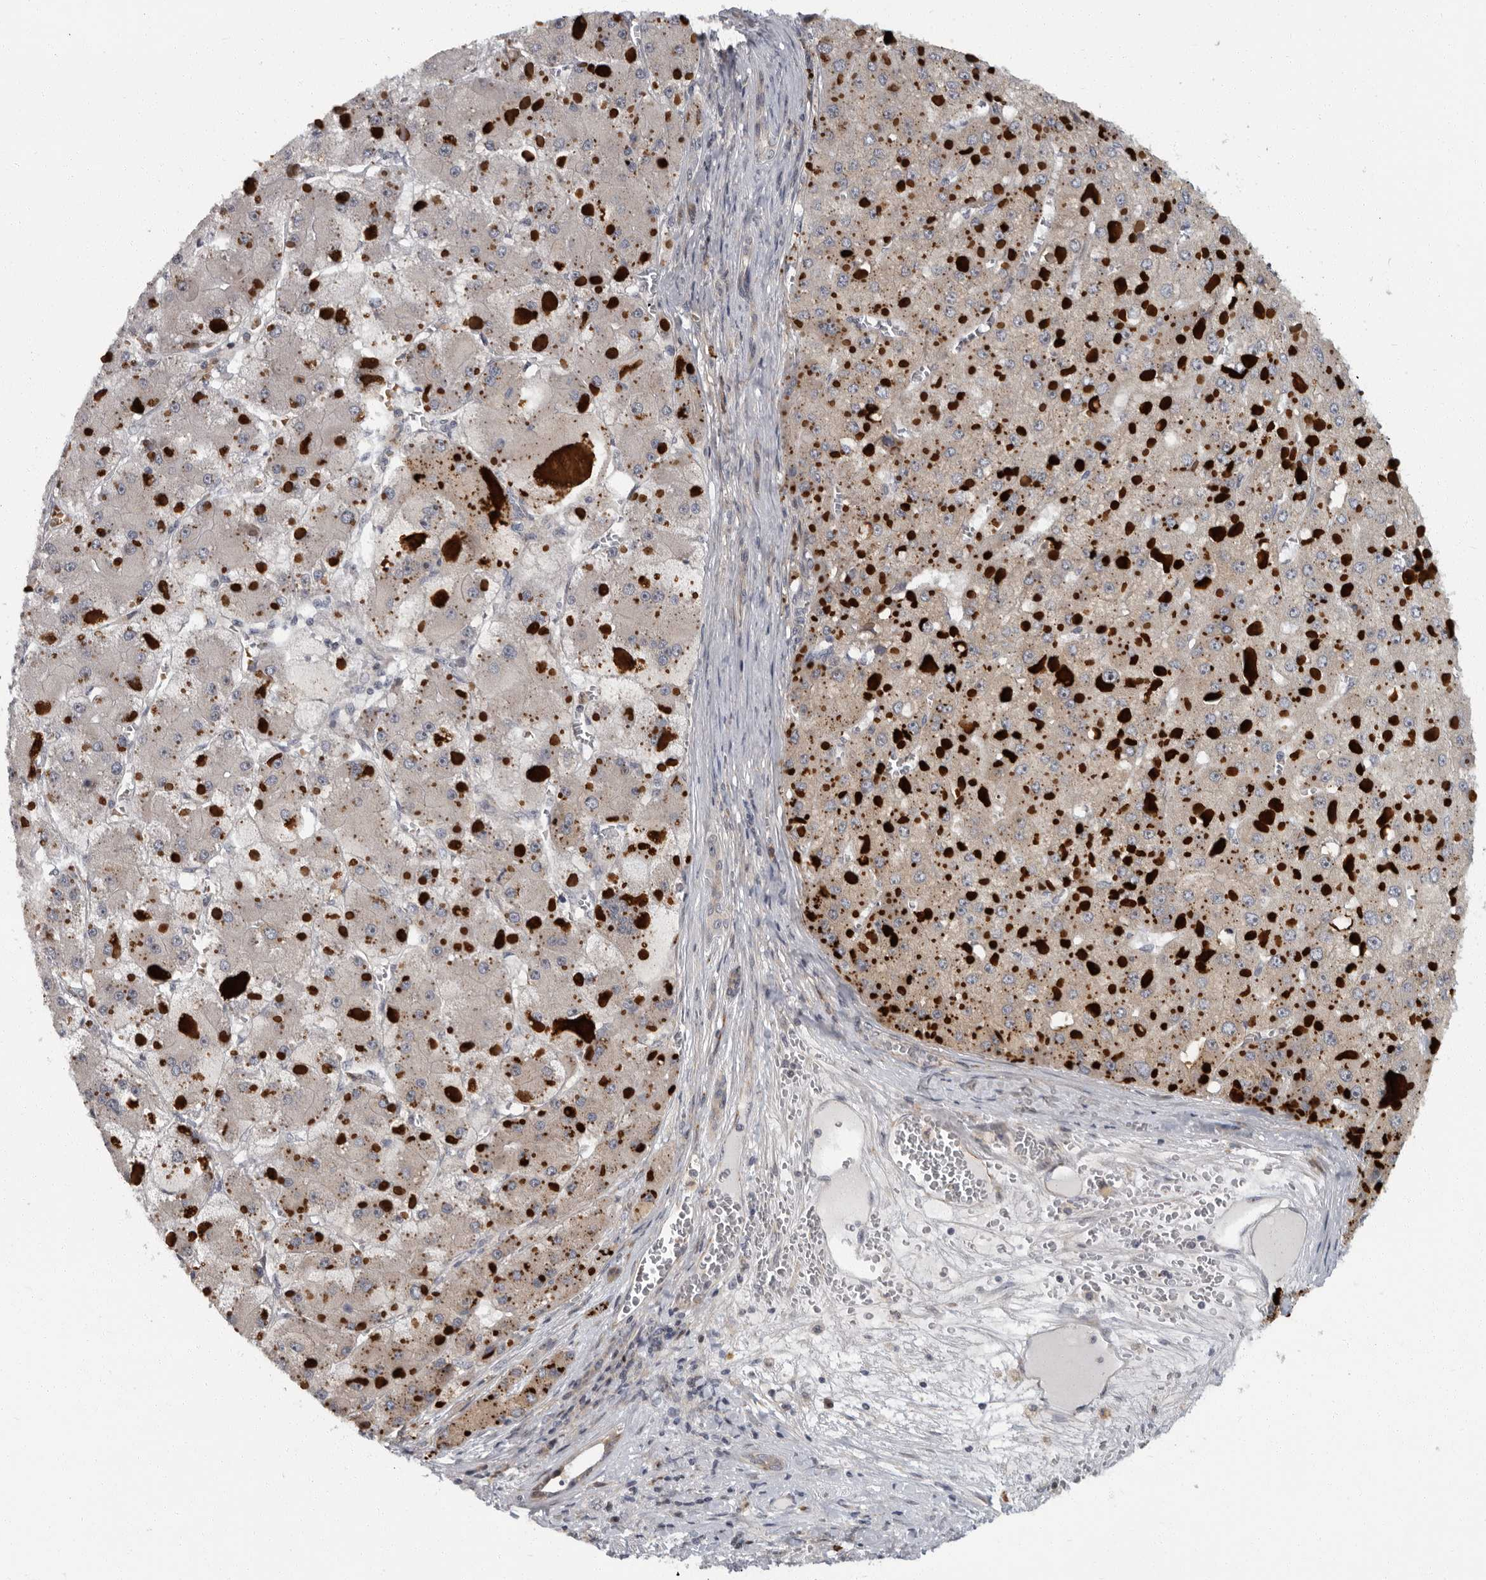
{"staining": {"intensity": "weak", "quantity": "25%-75%", "location": "cytoplasmic/membranous"}, "tissue": "liver cancer", "cell_type": "Tumor cells", "image_type": "cancer", "snomed": [{"axis": "morphology", "description": "Carcinoma, Hepatocellular, NOS"}, {"axis": "topography", "description": "Liver"}], "caption": "Immunohistochemistry (DAB (3,3'-diaminobenzidine)) staining of liver cancer (hepatocellular carcinoma) exhibits weak cytoplasmic/membranous protein staining in approximately 25%-75% of tumor cells.", "gene": "PDCD11", "patient": {"sex": "female", "age": 73}}